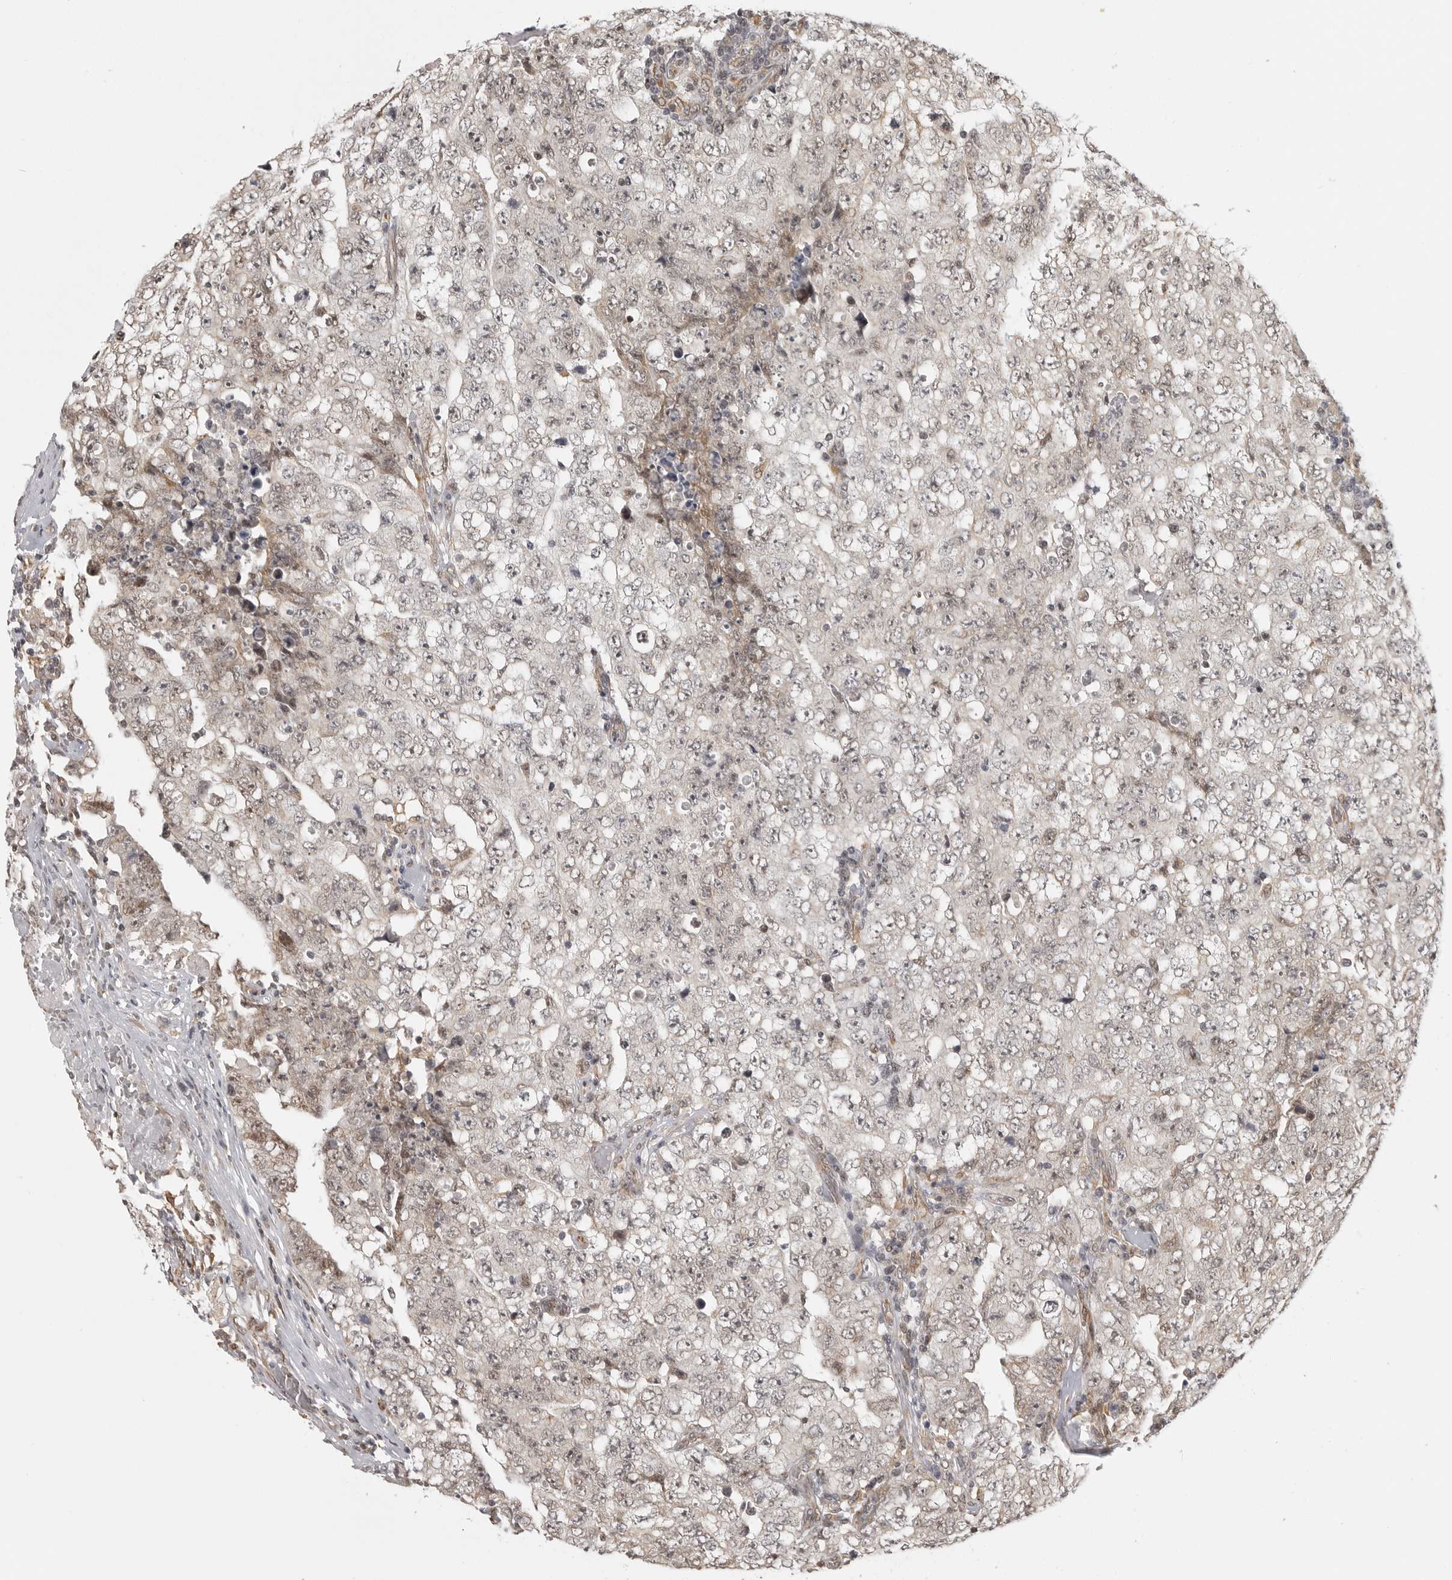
{"staining": {"intensity": "negative", "quantity": "none", "location": "none"}, "tissue": "testis cancer", "cell_type": "Tumor cells", "image_type": "cancer", "snomed": [{"axis": "morphology", "description": "Carcinoma, Embryonal, NOS"}, {"axis": "topography", "description": "Testis"}], "caption": "Immunohistochemistry (IHC) histopathology image of human testis cancer (embryonal carcinoma) stained for a protein (brown), which exhibits no staining in tumor cells.", "gene": "ISG20L2", "patient": {"sex": "male", "age": 26}}